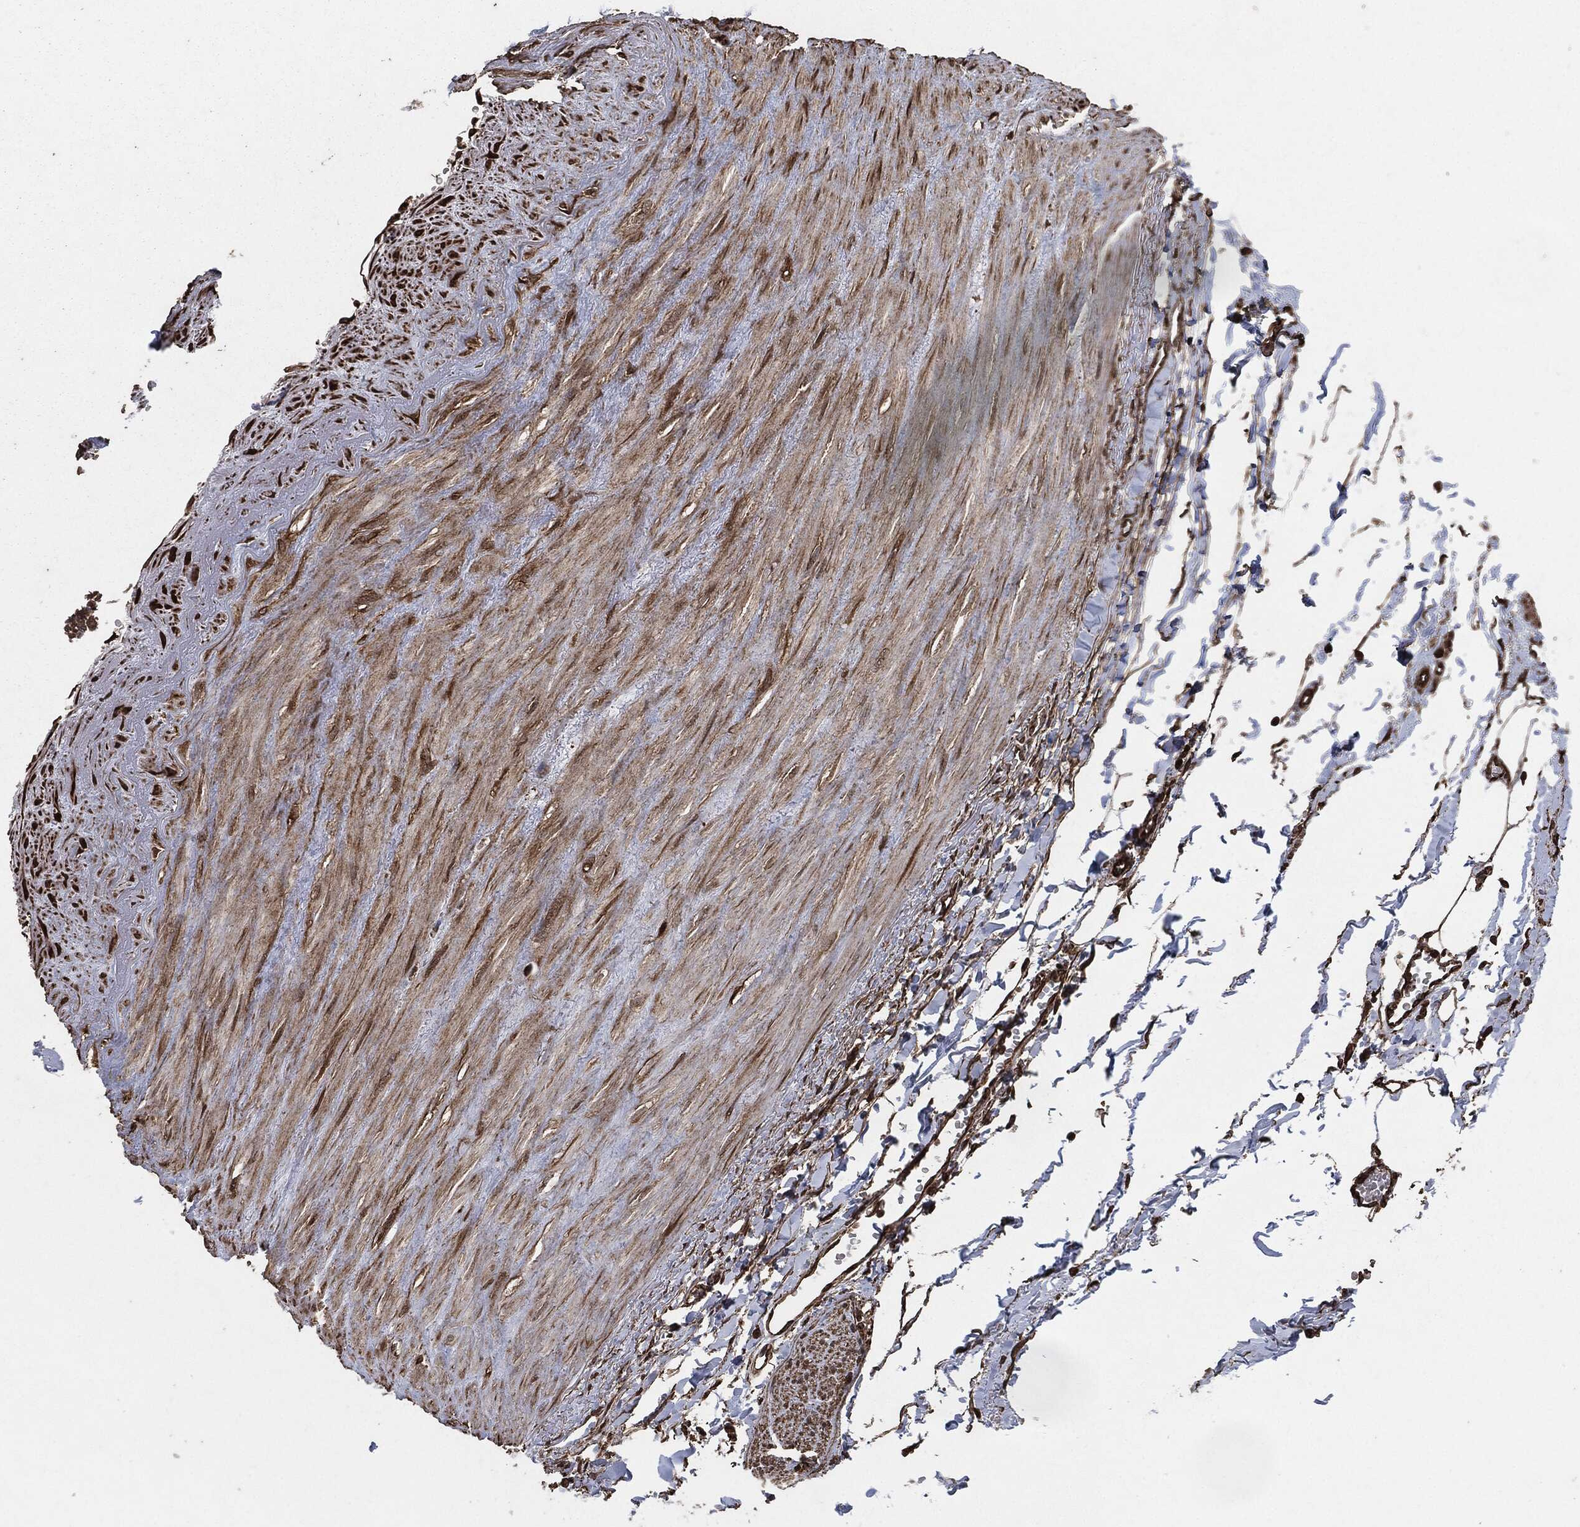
{"staining": {"intensity": "strong", "quantity": ">75%", "location": "cytoplasmic/membranous,nuclear"}, "tissue": "soft tissue", "cell_type": "Fibroblasts", "image_type": "normal", "snomed": [{"axis": "morphology", "description": "Normal tissue, NOS"}, {"axis": "morphology", "description": "Adenocarcinoma, NOS"}, {"axis": "topography", "description": "Pancreas"}, {"axis": "topography", "description": "Peripheral nerve tissue"}], "caption": "A micrograph of human soft tissue stained for a protein exhibits strong cytoplasmic/membranous,nuclear brown staining in fibroblasts. (DAB IHC with brightfield microscopy, high magnification).", "gene": "EGFR", "patient": {"sex": "male", "age": 61}}